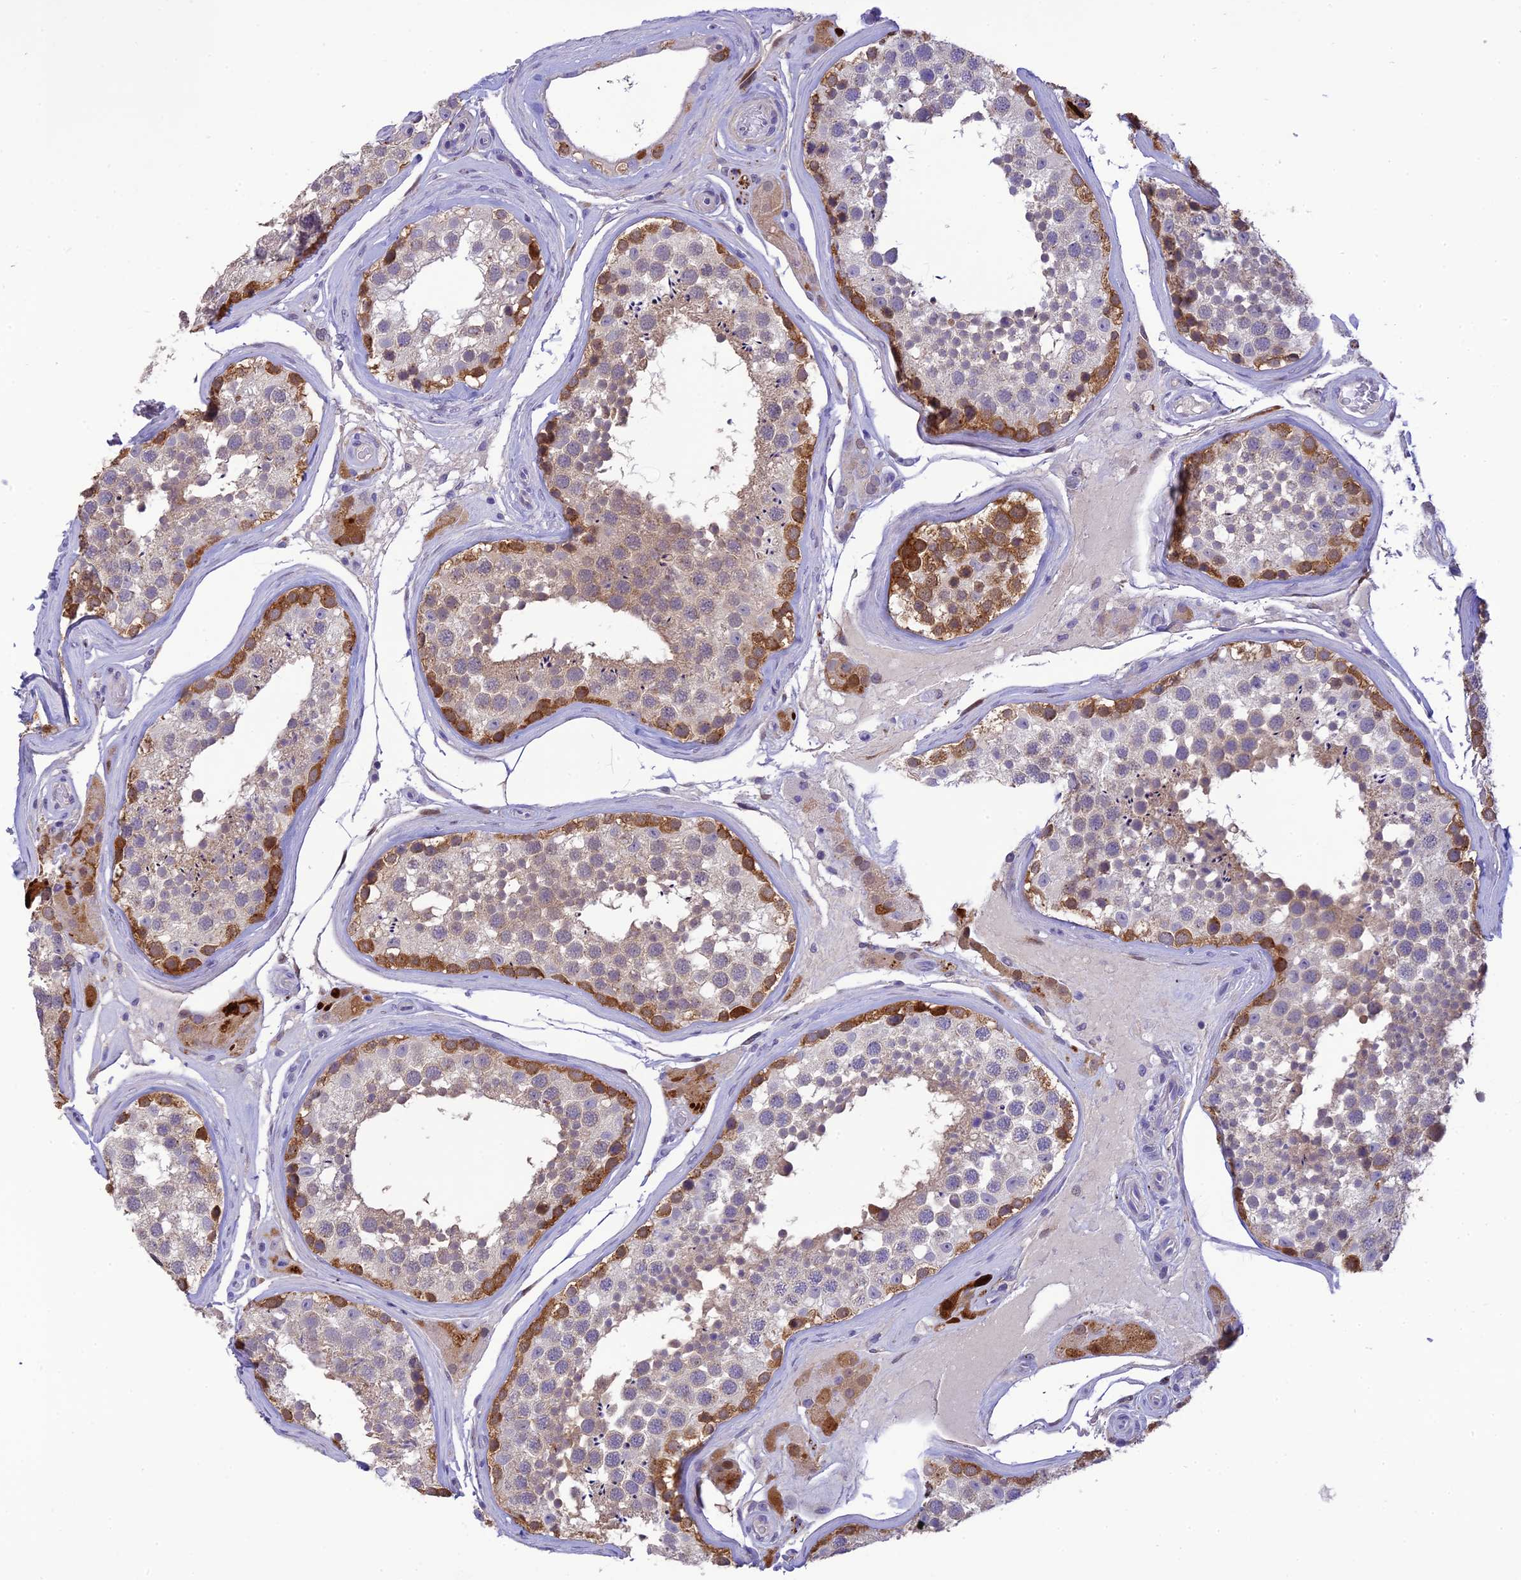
{"staining": {"intensity": "strong", "quantity": "<25%", "location": "cytoplasmic/membranous"}, "tissue": "testis", "cell_type": "Cells in seminiferous ducts", "image_type": "normal", "snomed": [{"axis": "morphology", "description": "Normal tissue, NOS"}, {"axis": "topography", "description": "Testis"}], "caption": "Testis stained with immunohistochemistry (IHC) exhibits strong cytoplasmic/membranous positivity in approximately <25% of cells in seminiferous ducts. Nuclei are stained in blue.", "gene": "XPO7", "patient": {"sex": "male", "age": 46}}